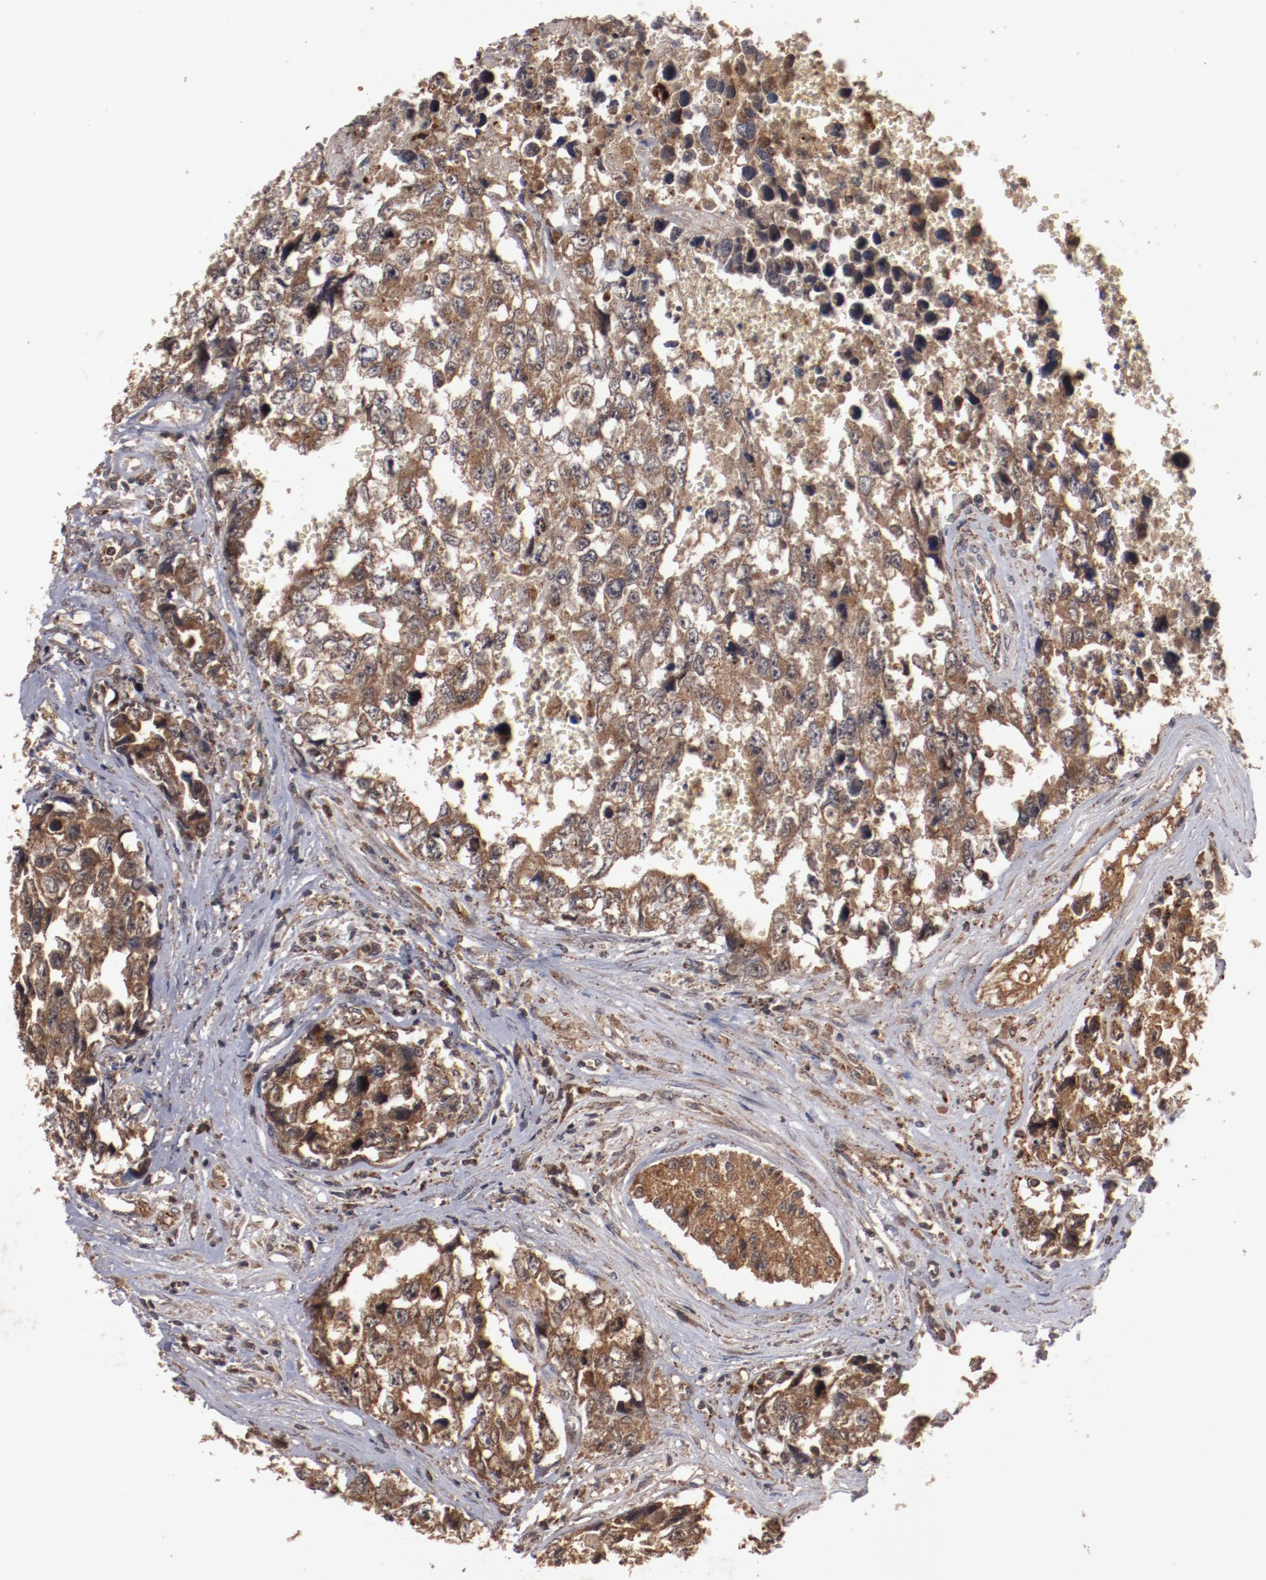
{"staining": {"intensity": "strong", "quantity": ">75%", "location": "cytoplasmic/membranous"}, "tissue": "testis cancer", "cell_type": "Tumor cells", "image_type": "cancer", "snomed": [{"axis": "morphology", "description": "Carcinoma, Embryonal, NOS"}, {"axis": "topography", "description": "Testis"}], "caption": "Immunohistochemical staining of embryonal carcinoma (testis) shows high levels of strong cytoplasmic/membranous protein expression in about >75% of tumor cells.", "gene": "TENM1", "patient": {"sex": "male", "age": 31}}